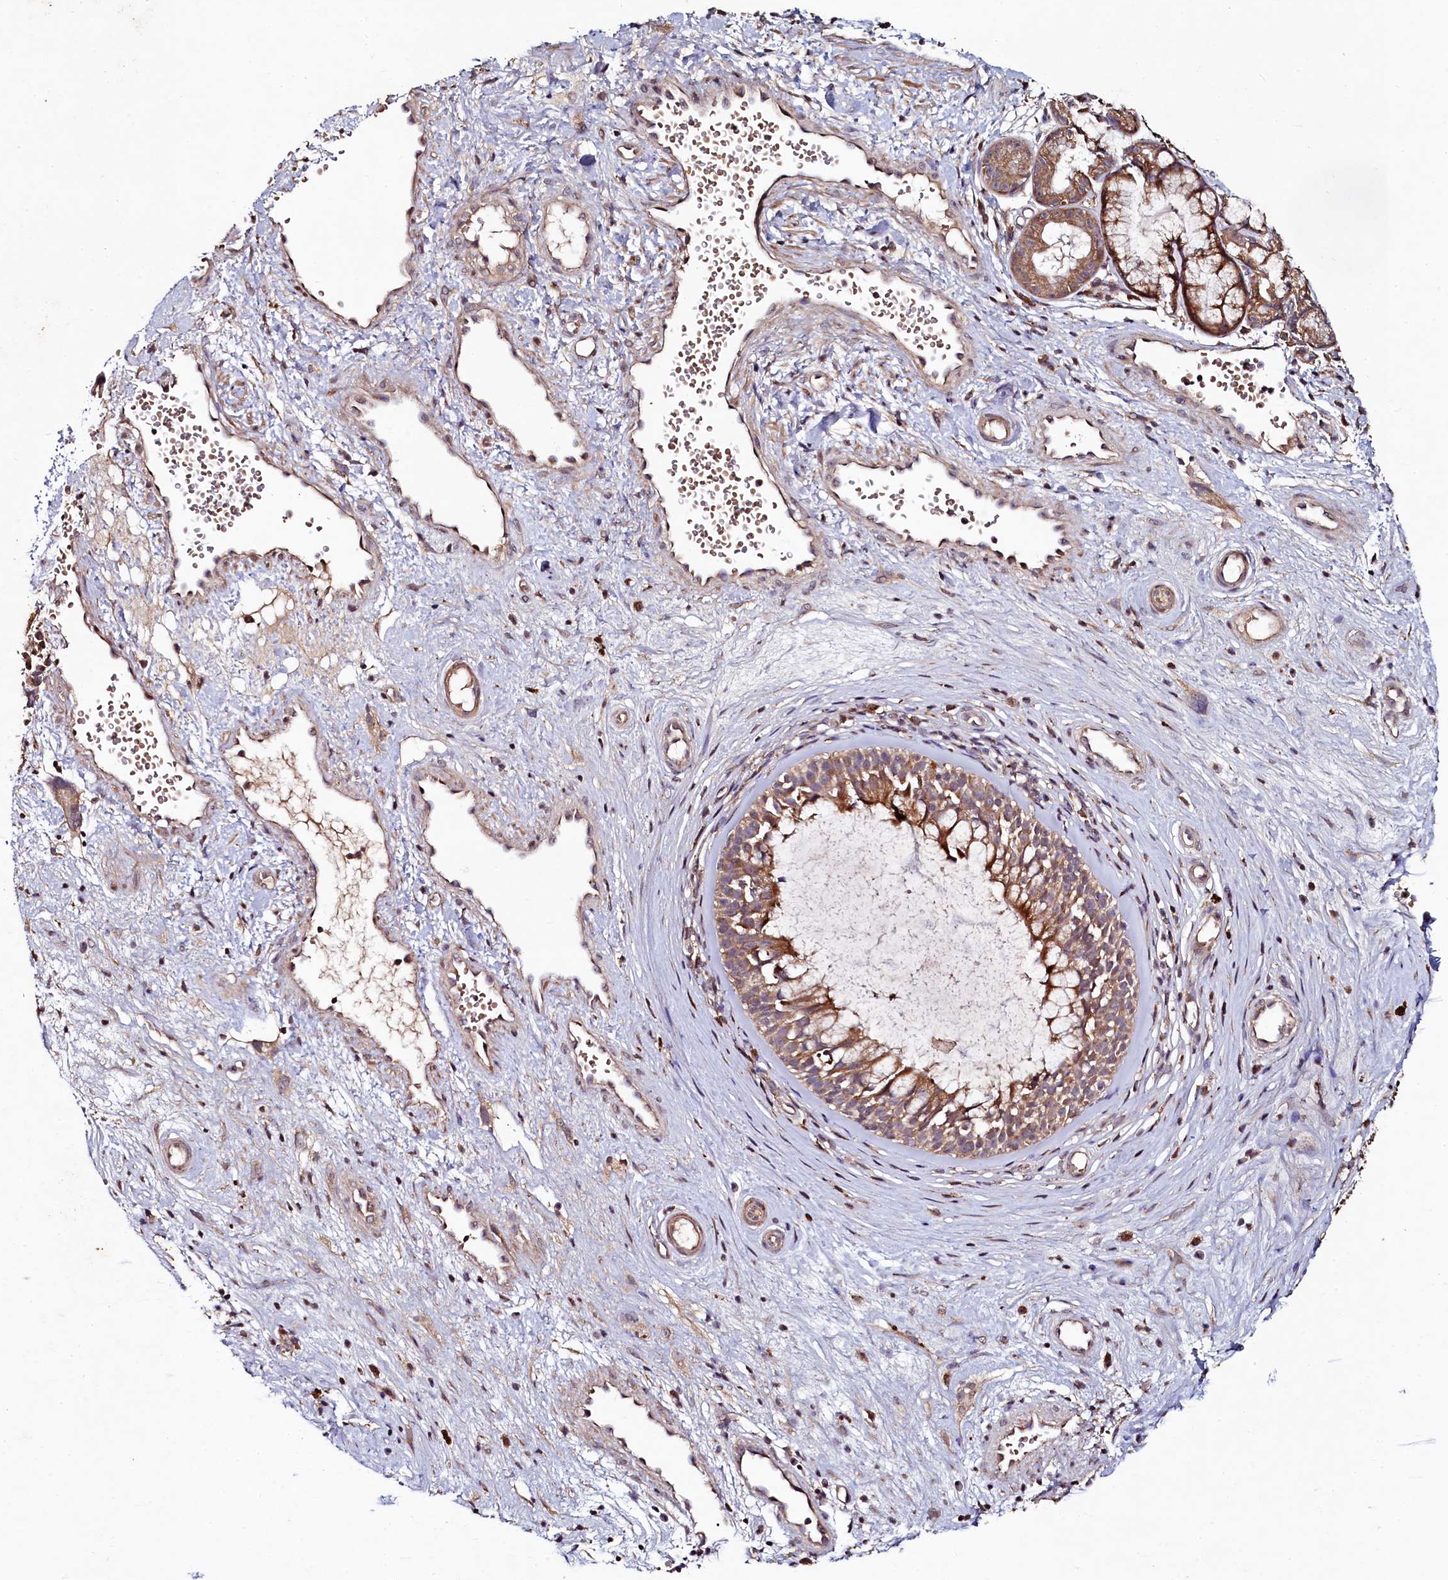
{"staining": {"intensity": "moderate", "quantity": ">75%", "location": "cytoplasmic/membranous"}, "tissue": "nasopharynx", "cell_type": "Respiratory epithelial cells", "image_type": "normal", "snomed": [{"axis": "morphology", "description": "Normal tissue, NOS"}, {"axis": "topography", "description": "Nasopharynx"}], "caption": "Protein expression analysis of unremarkable human nasopharynx reveals moderate cytoplasmic/membranous expression in approximately >75% of respiratory epithelial cells. The staining was performed using DAB (3,3'-diaminobenzidine), with brown indicating positive protein expression. Nuclei are stained blue with hematoxylin.", "gene": "SEC24C", "patient": {"sex": "male", "age": 32}}